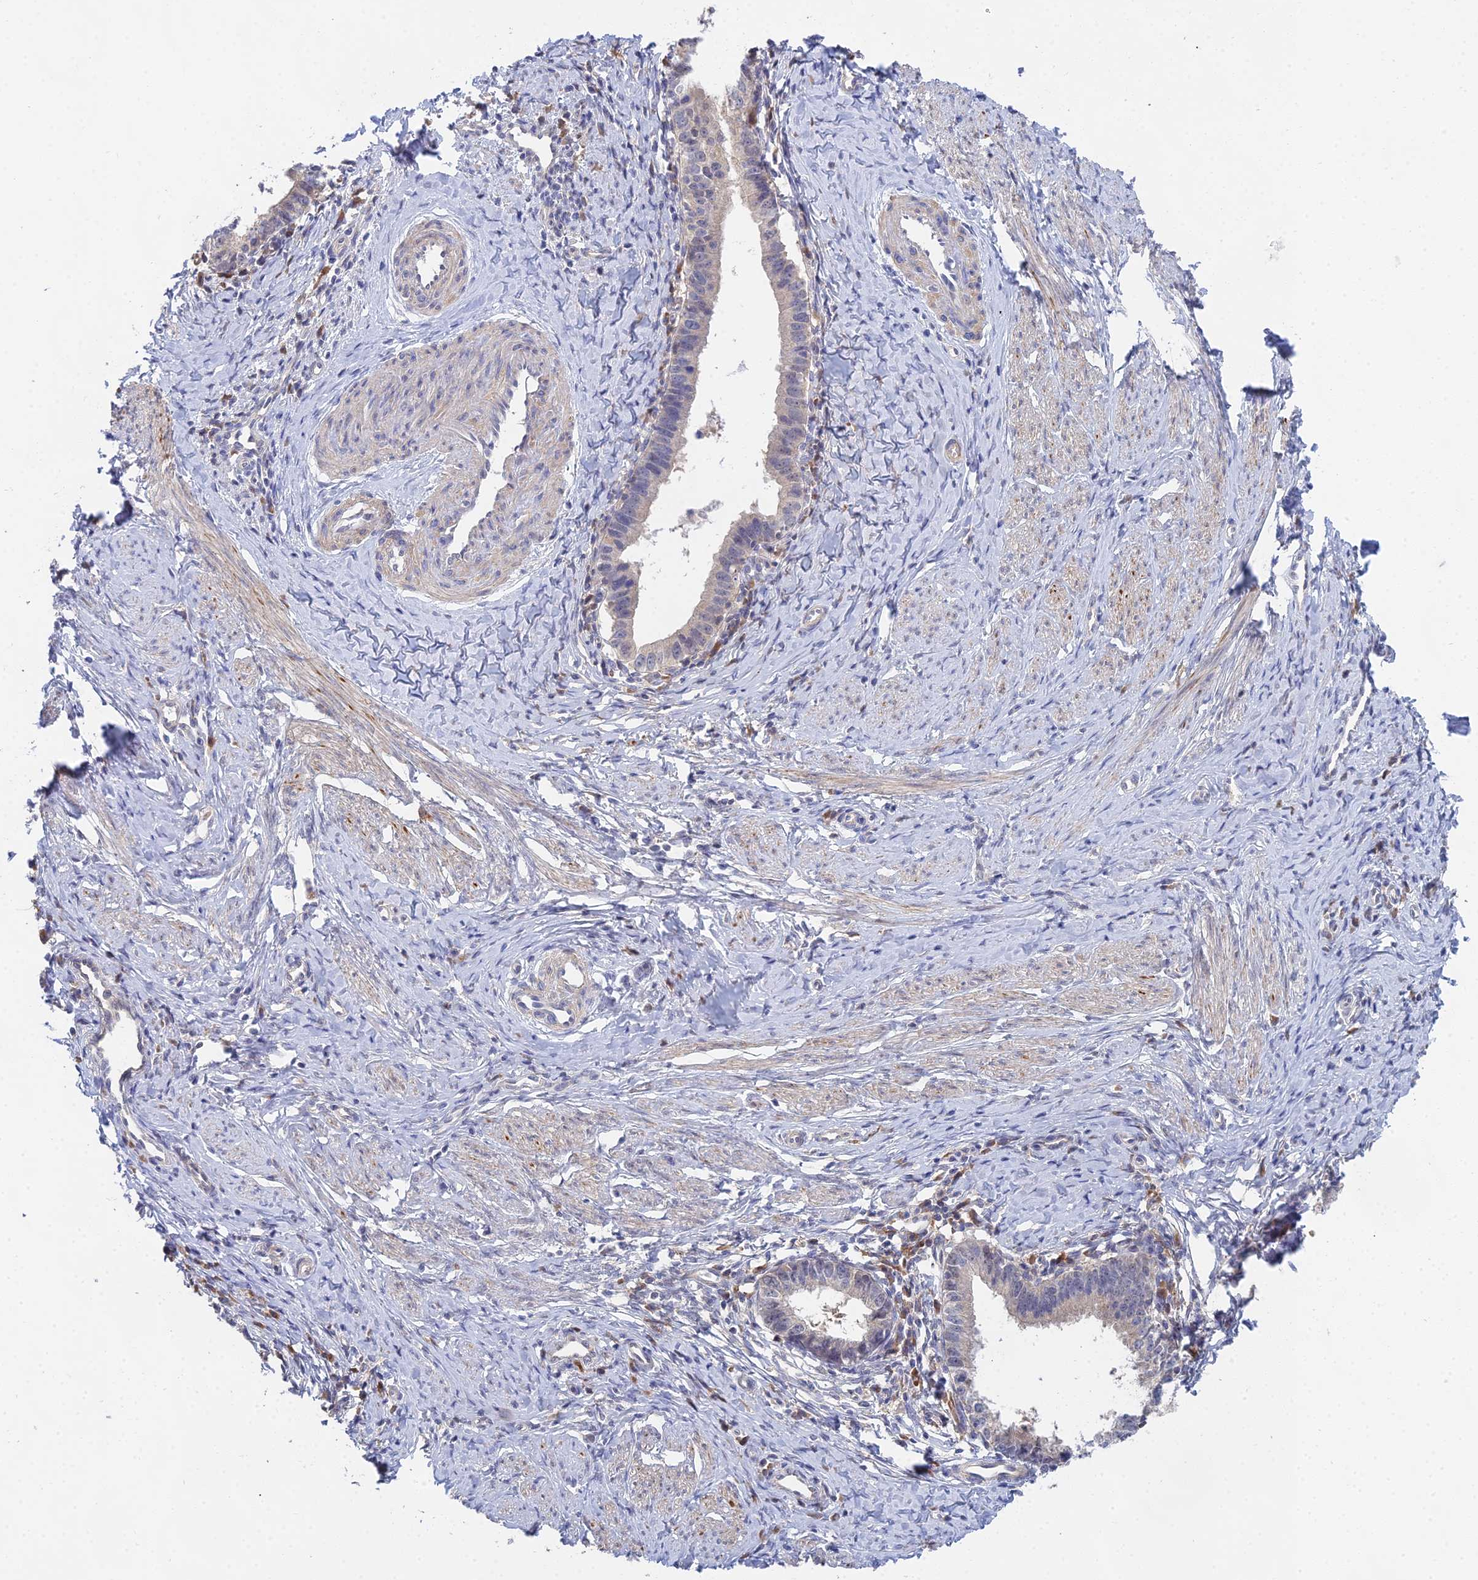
{"staining": {"intensity": "negative", "quantity": "none", "location": "none"}, "tissue": "cervical cancer", "cell_type": "Tumor cells", "image_type": "cancer", "snomed": [{"axis": "morphology", "description": "Adenocarcinoma, NOS"}, {"axis": "topography", "description": "Cervix"}], "caption": "The immunohistochemistry photomicrograph has no significant staining in tumor cells of cervical cancer tissue.", "gene": "DNAH14", "patient": {"sex": "female", "age": 36}}